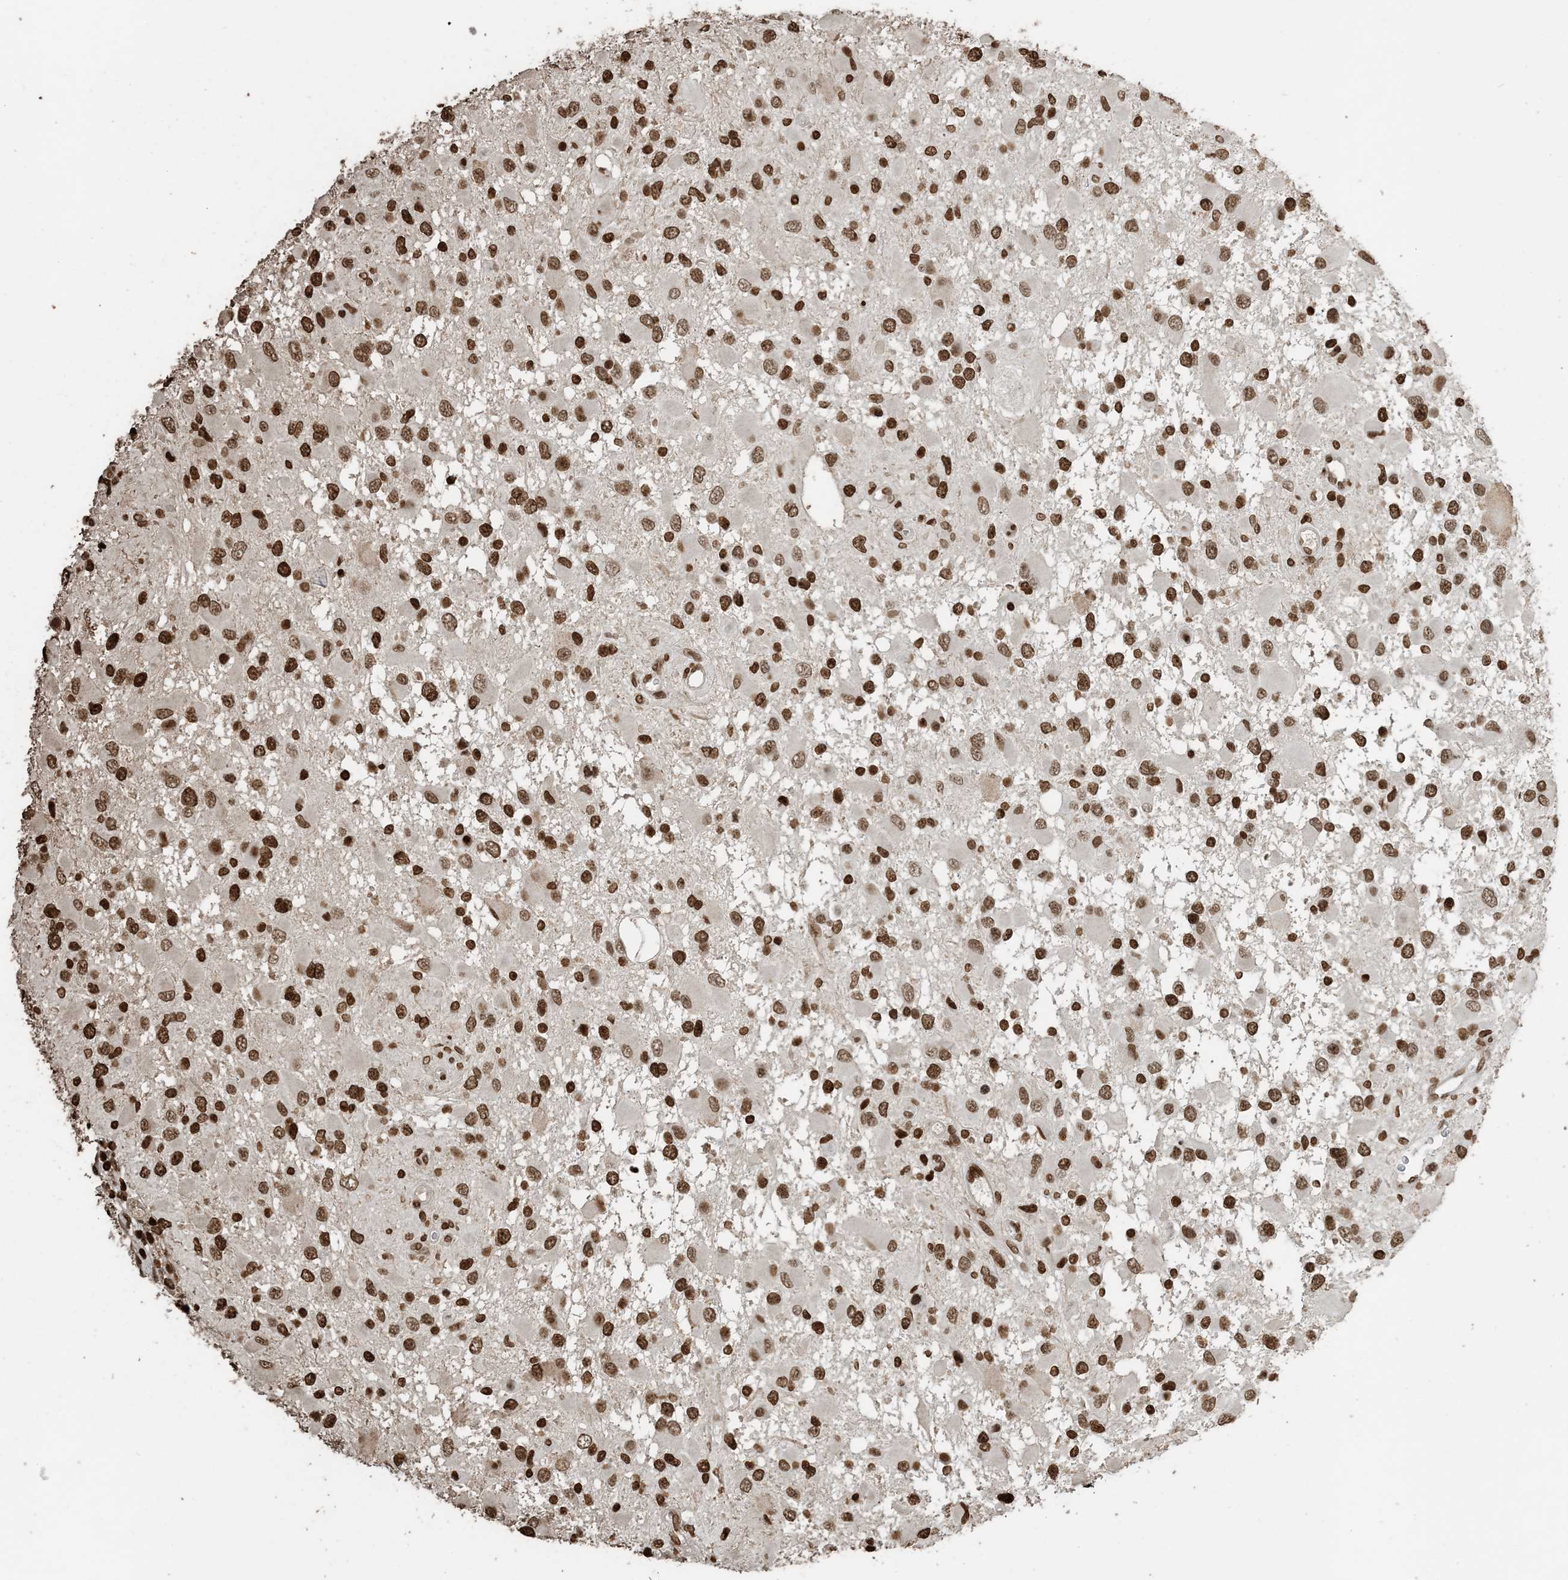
{"staining": {"intensity": "strong", "quantity": ">75%", "location": "nuclear"}, "tissue": "glioma", "cell_type": "Tumor cells", "image_type": "cancer", "snomed": [{"axis": "morphology", "description": "Glioma, malignant, High grade"}, {"axis": "topography", "description": "Brain"}], "caption": "Glioma stained with a protein marker demonstrates strong staining in tumor cells.", "gene": "H3-3B", "patient": {"sex": "male", "age": 53}}